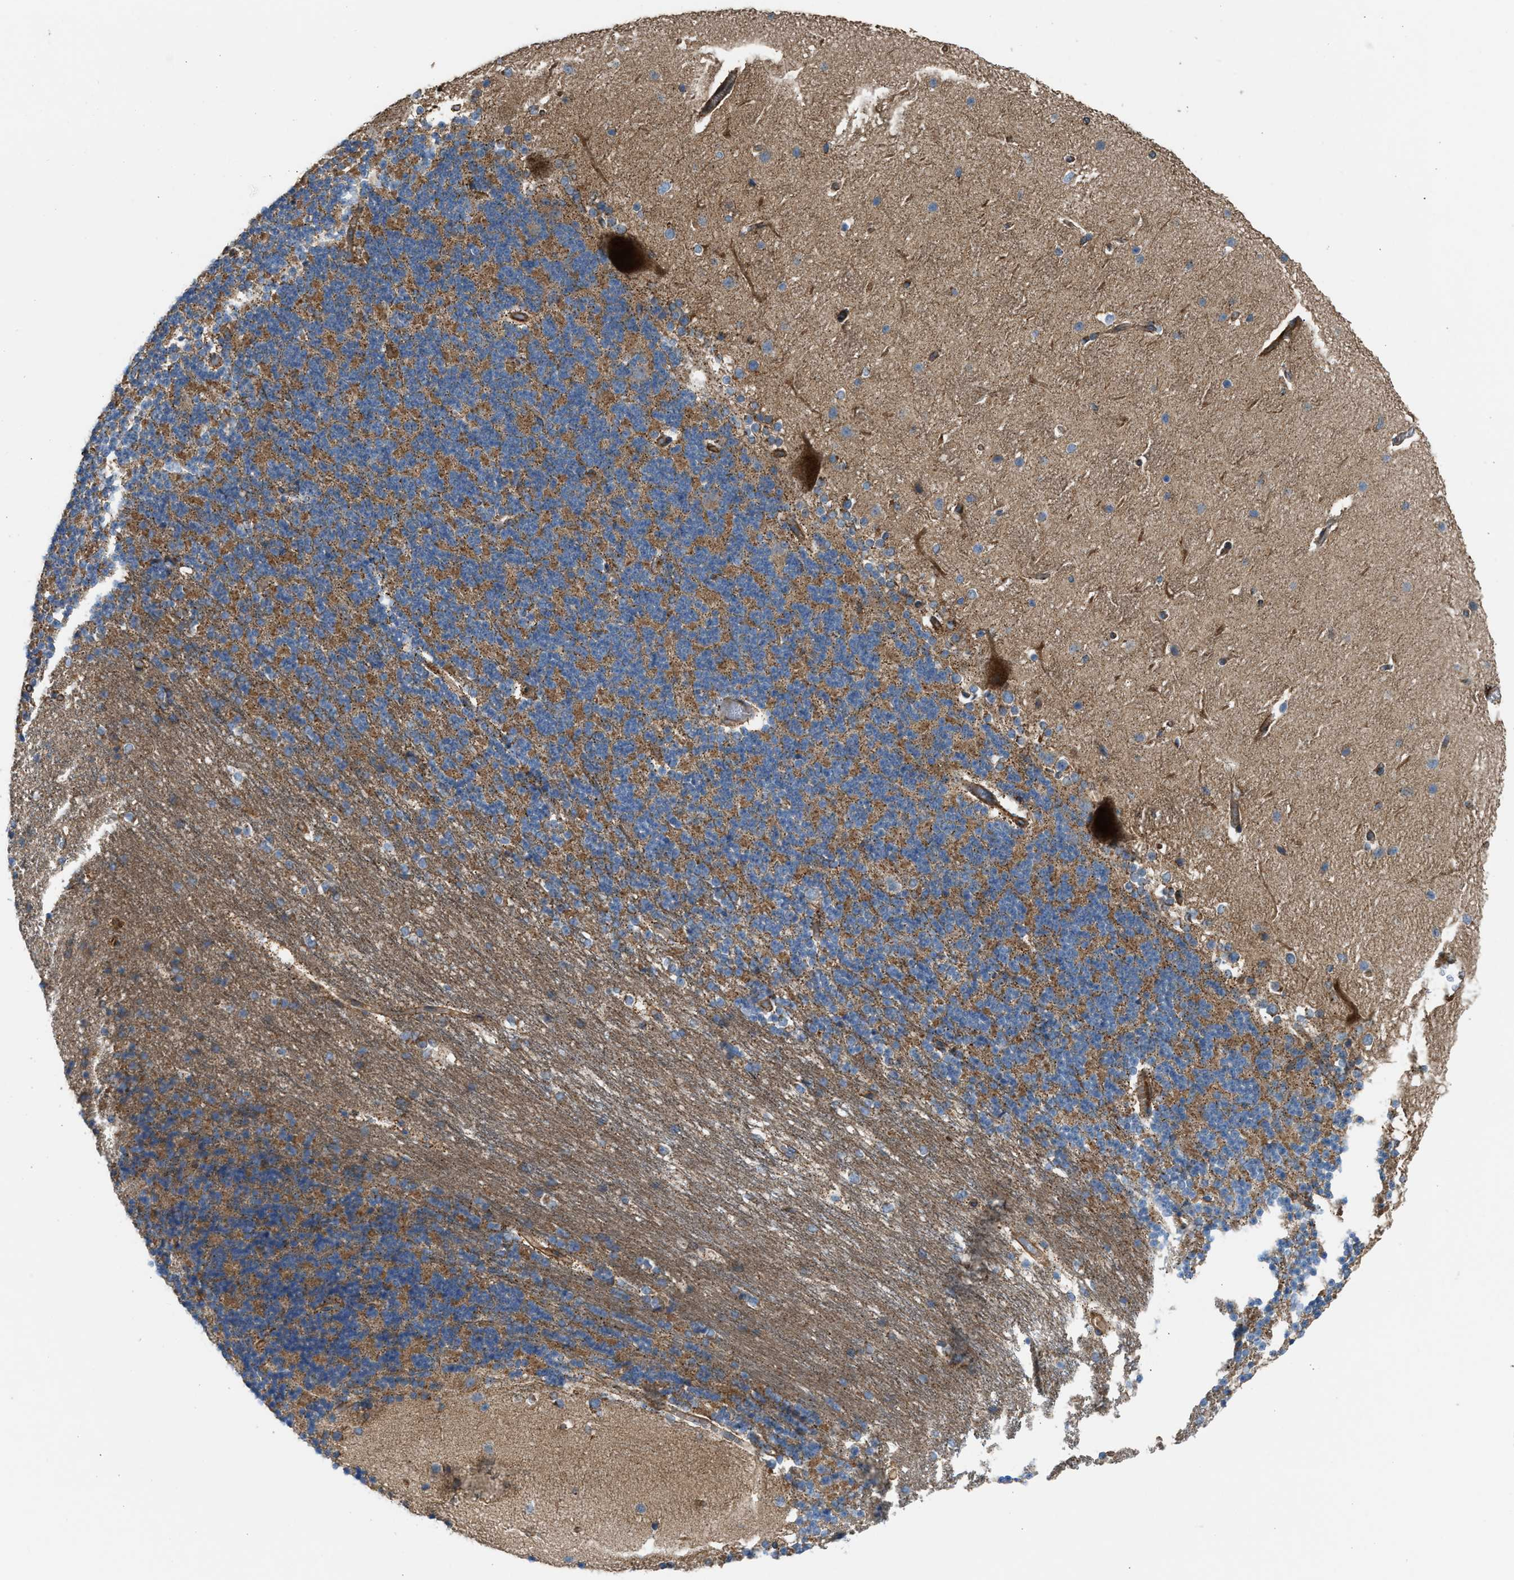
{"staining": {"intensity": "moderate", "quantity": ">75%", "location": "cytoplasmic/membranous"}, "tissue": "cerebellum", "cell_type": "Cells in granular layer", "image_type": "normal", "snomed": [{"axis": "morphology", "description": "Normal tissue, NOS"}, {"axis": "topography", "description": "Cerebellum"}], "caption": "Moderate cytoplasmic/membranous expression is present in approximately >75% of cells in granular layer in normal cerebellum.", "gene": "SLC10A3", "patient": {"sex": "female", "age": 19}}